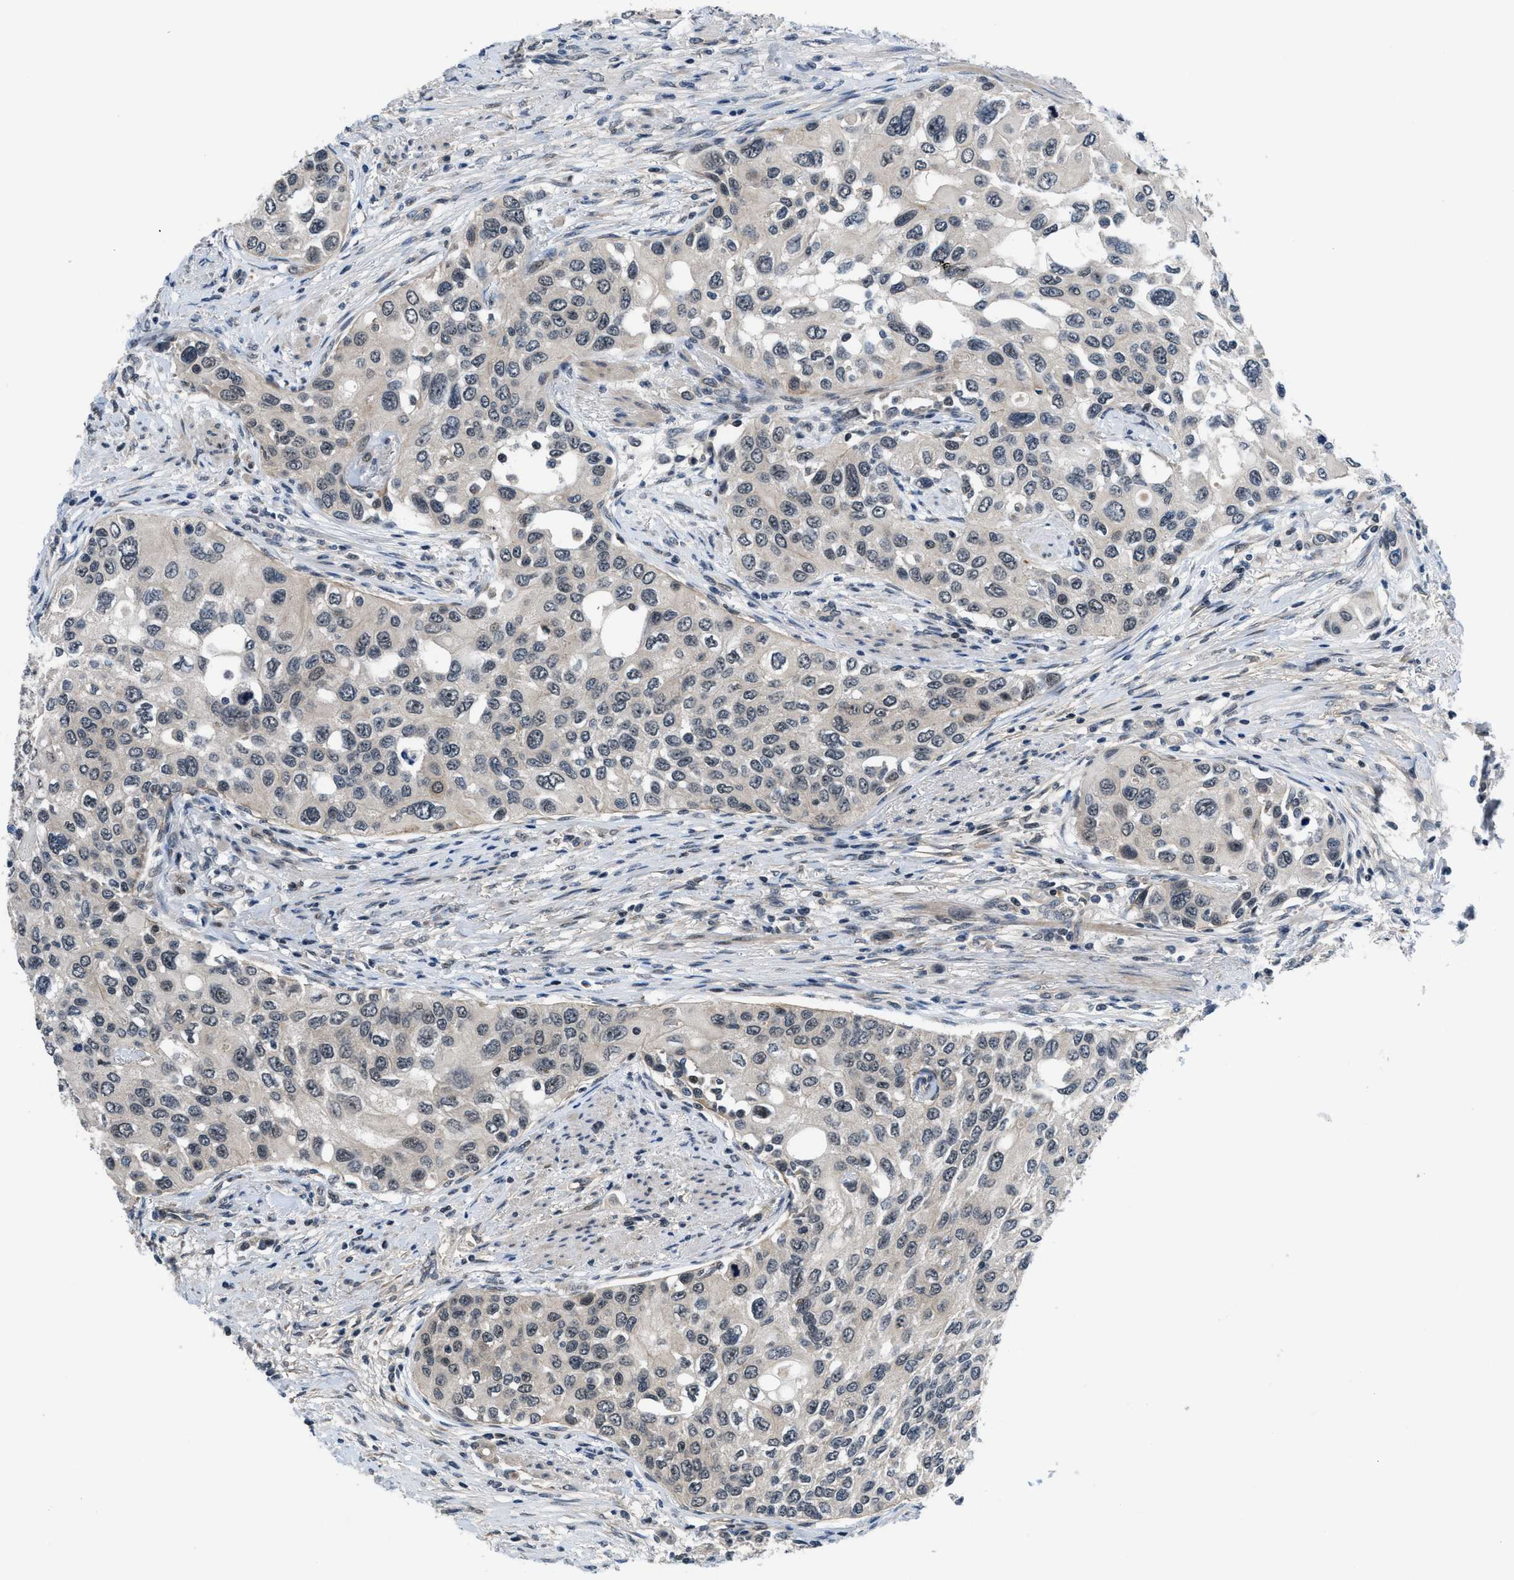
{"staining": {"intensity": "weak", "quantity": "<25%", "location": "nuclear"}, "tissue": "urothelial cancer", "cell_type": "Tumor cells", "image_type": "cancer", "snomed": [{"axis": "morphology", "description": "Urothelial carcinoma, High grade"}, {"axis": "topography", "description": "Urinary bladder"}], "caption": "Tumor cells show no significant protein expression in urothelial carcinoma (high-grade).", "gene": "SETD5", "patient": {"sex": "female", "age": 56}}